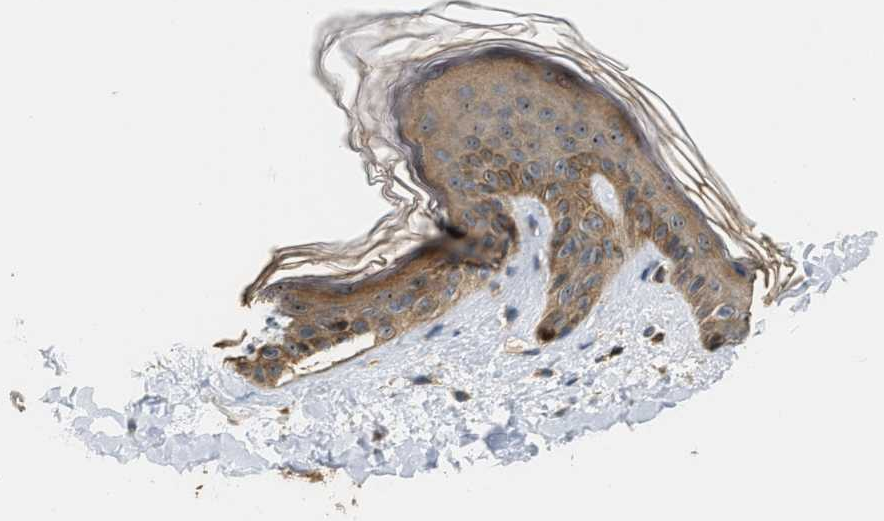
{"staining": {"intensity": "moderate", "quantity": ">75%", "location": "cytoplasmic/membranous"}, "tissue": "skin", "cell_type": "Fibroblasts", "image_type": "normal", "snomed": [{"axis": "morphology", "description": "Normal tissue, NOS"}, {"axis": "topography", "description": "Skin"}], "caption": "Skin stained with DAB (3,3'-diaminobenzidine) IHC exhibits medium levels of moderate cytoplasmic/membranous positivity in about >75% of fibroblasts.", "gene": "SNX5", "patient": {"sex": "female", "age": 17}}